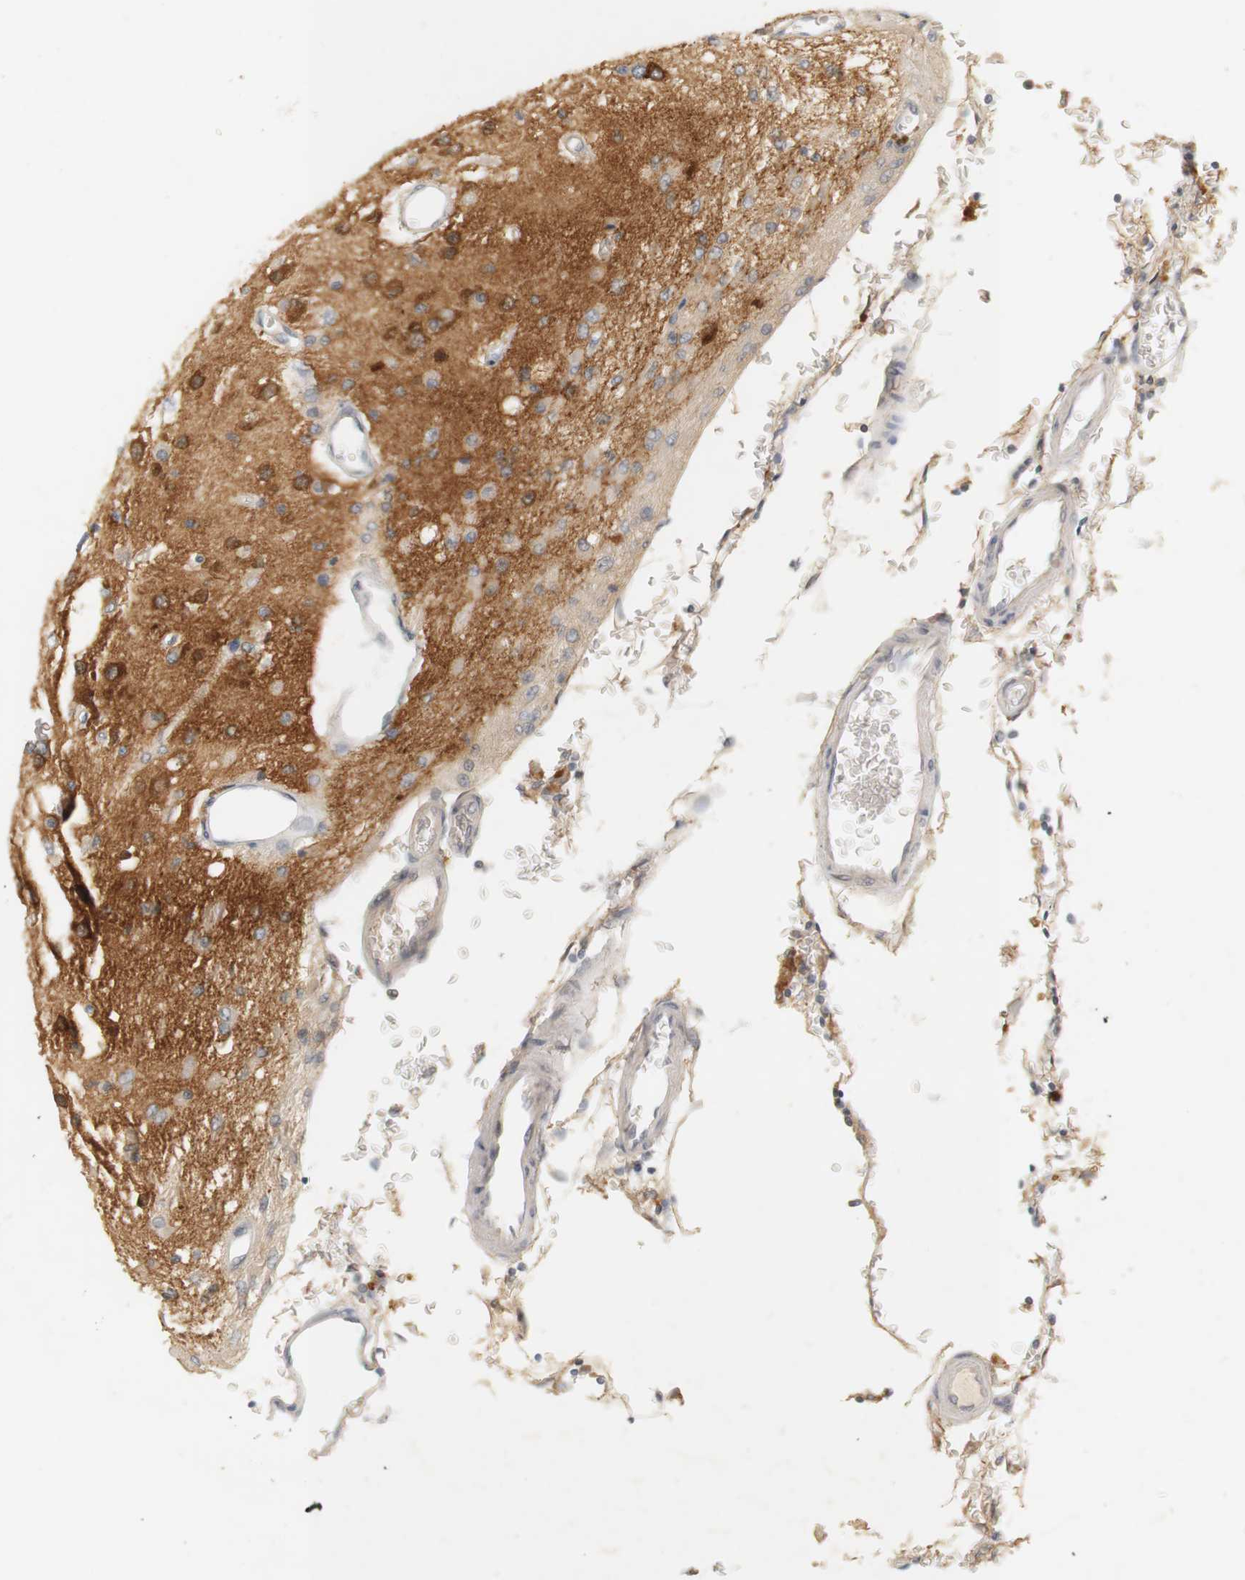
{"staining": {"intensity": "weak", "quantity": "25%-75%", "location": "cytoplasmic/membranous"}, "tissue": "glioma", "cell_type": "Tumor cells", "image_type": "cancer", "snomed": [{"axis": "morphology", "description": "Normal tissue, NOS"}, {"axis": "morphology", "description": "Glioma, malignant, High grade"}, {"axis": "topography", "description": "Cerebral cortex"}], "caption": "Human malignant high-grade glioma stained for a protein (brown) demonstrates weak cytoplasmic/membranous positive expression in about 25%-75% of tumor cells.", "gene": "RTN3", "patient": {"sex": "male", "age": 77}}